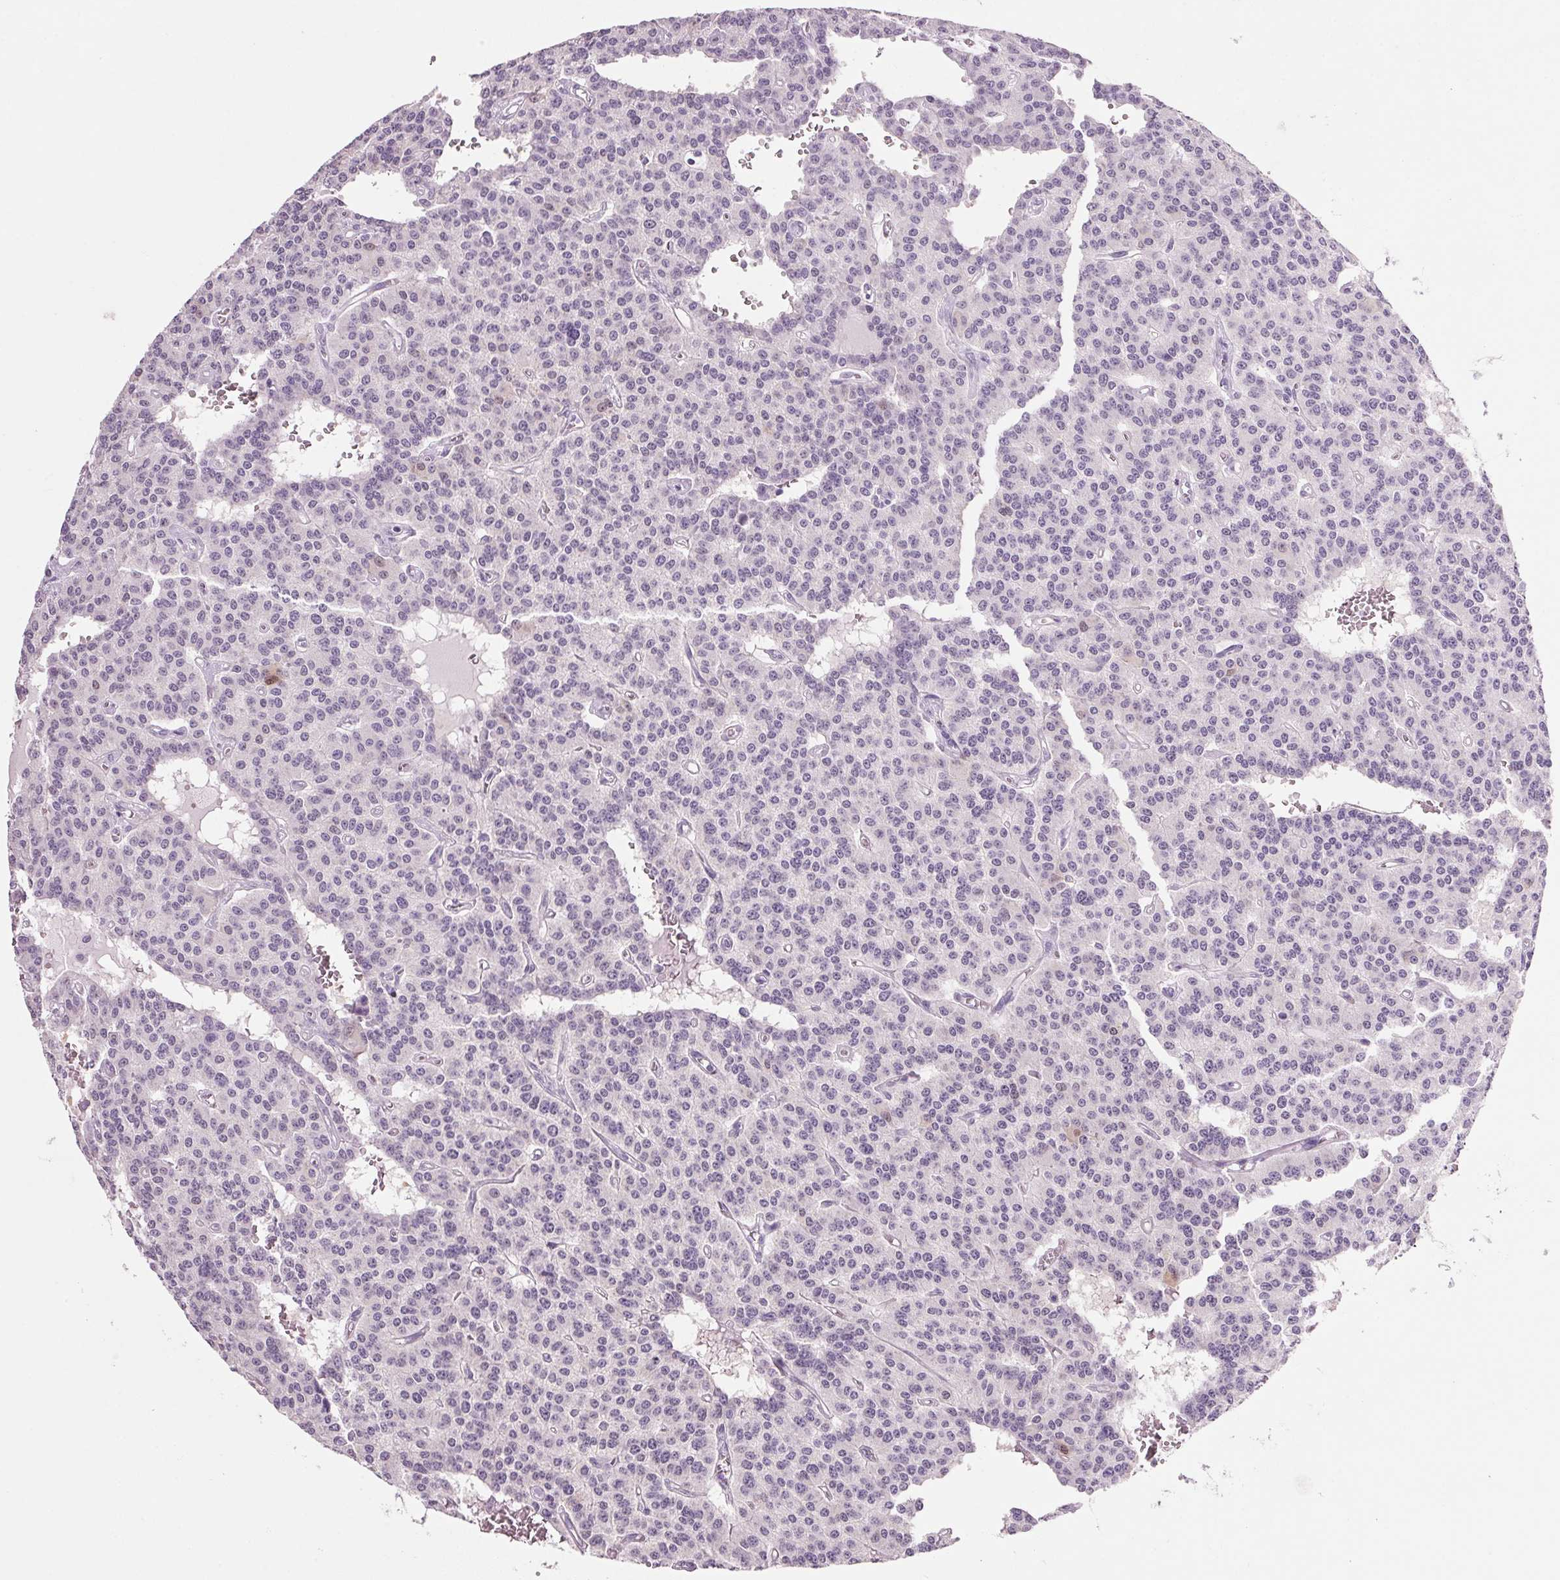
{"staining": {"intensity": "negative", "quantity": "none", "location": "none"}, "tissue": "carcinoid", "cell_type": "Tumor cells", "image_type": "cancer", "snomed": [{"axis": "morphology", "description": "Carcinoid, malignant, NOS"}, {"axis": "topography", "description": "Lung"}], "caption": "Protein analysis of carcinoid demonstrates no significant expression in tumor cells.", "gene": "PPP1R1A", "patient": {"sex": "female", "age": 71}}